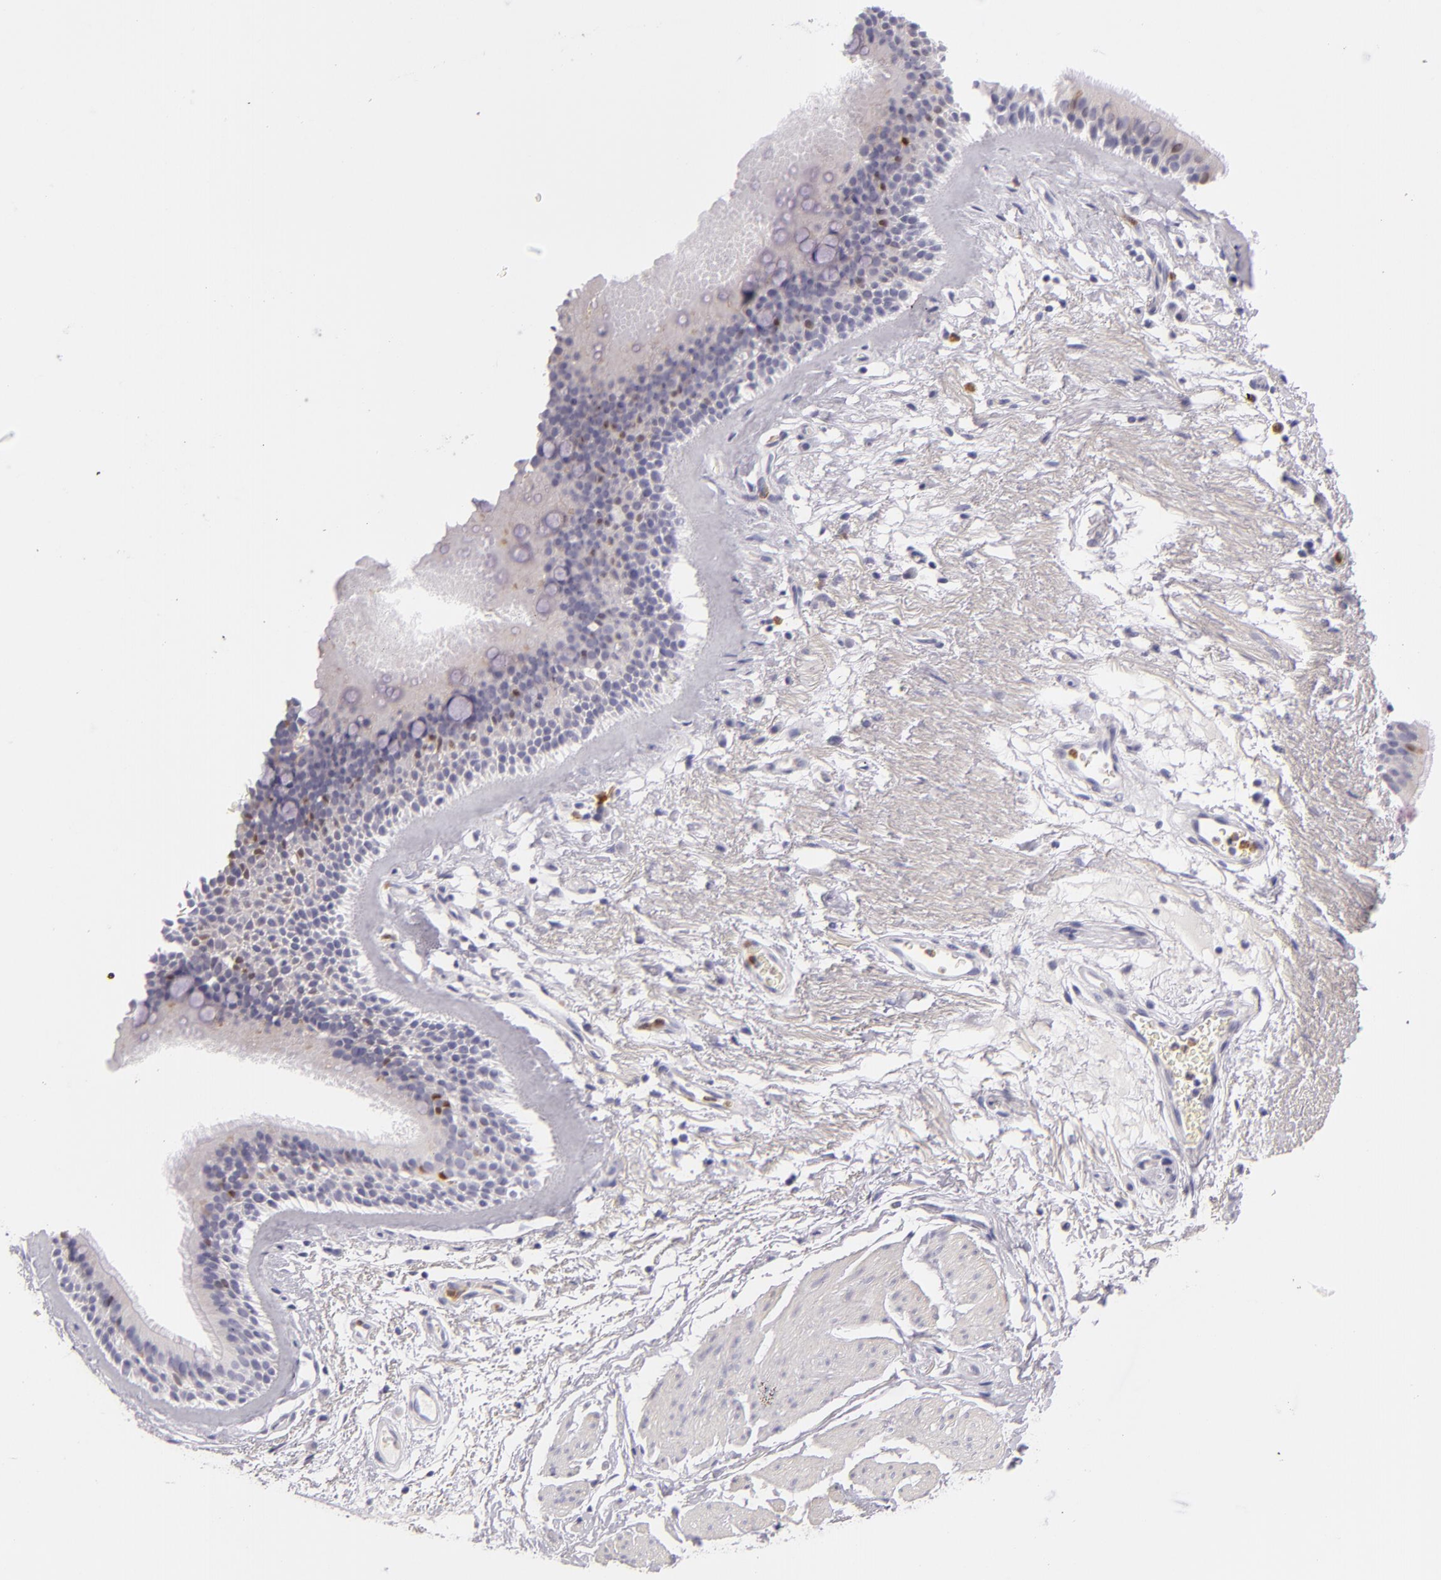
{"staining": {"intensity": "moderate", "quantity": "<25%", "location": "nuclear"}, "tissue": "bronchus", "cell_type": "Respiratory epithelial cells", "image_type": "normal", "snomed": [{"axis": "morphology", "description": "Normal tissue, NOS"}, {"axis": "topography", "description": "Cartilage tissue"}], "caption": "Immunohistochemistry of unremarkable human bronchus reveals low levels of moderate nuclear positivity in approximately <25% of respiratory epithelial cells.", "gene": "FAM181A", "patient": {"sex": "female", "age": 63}}